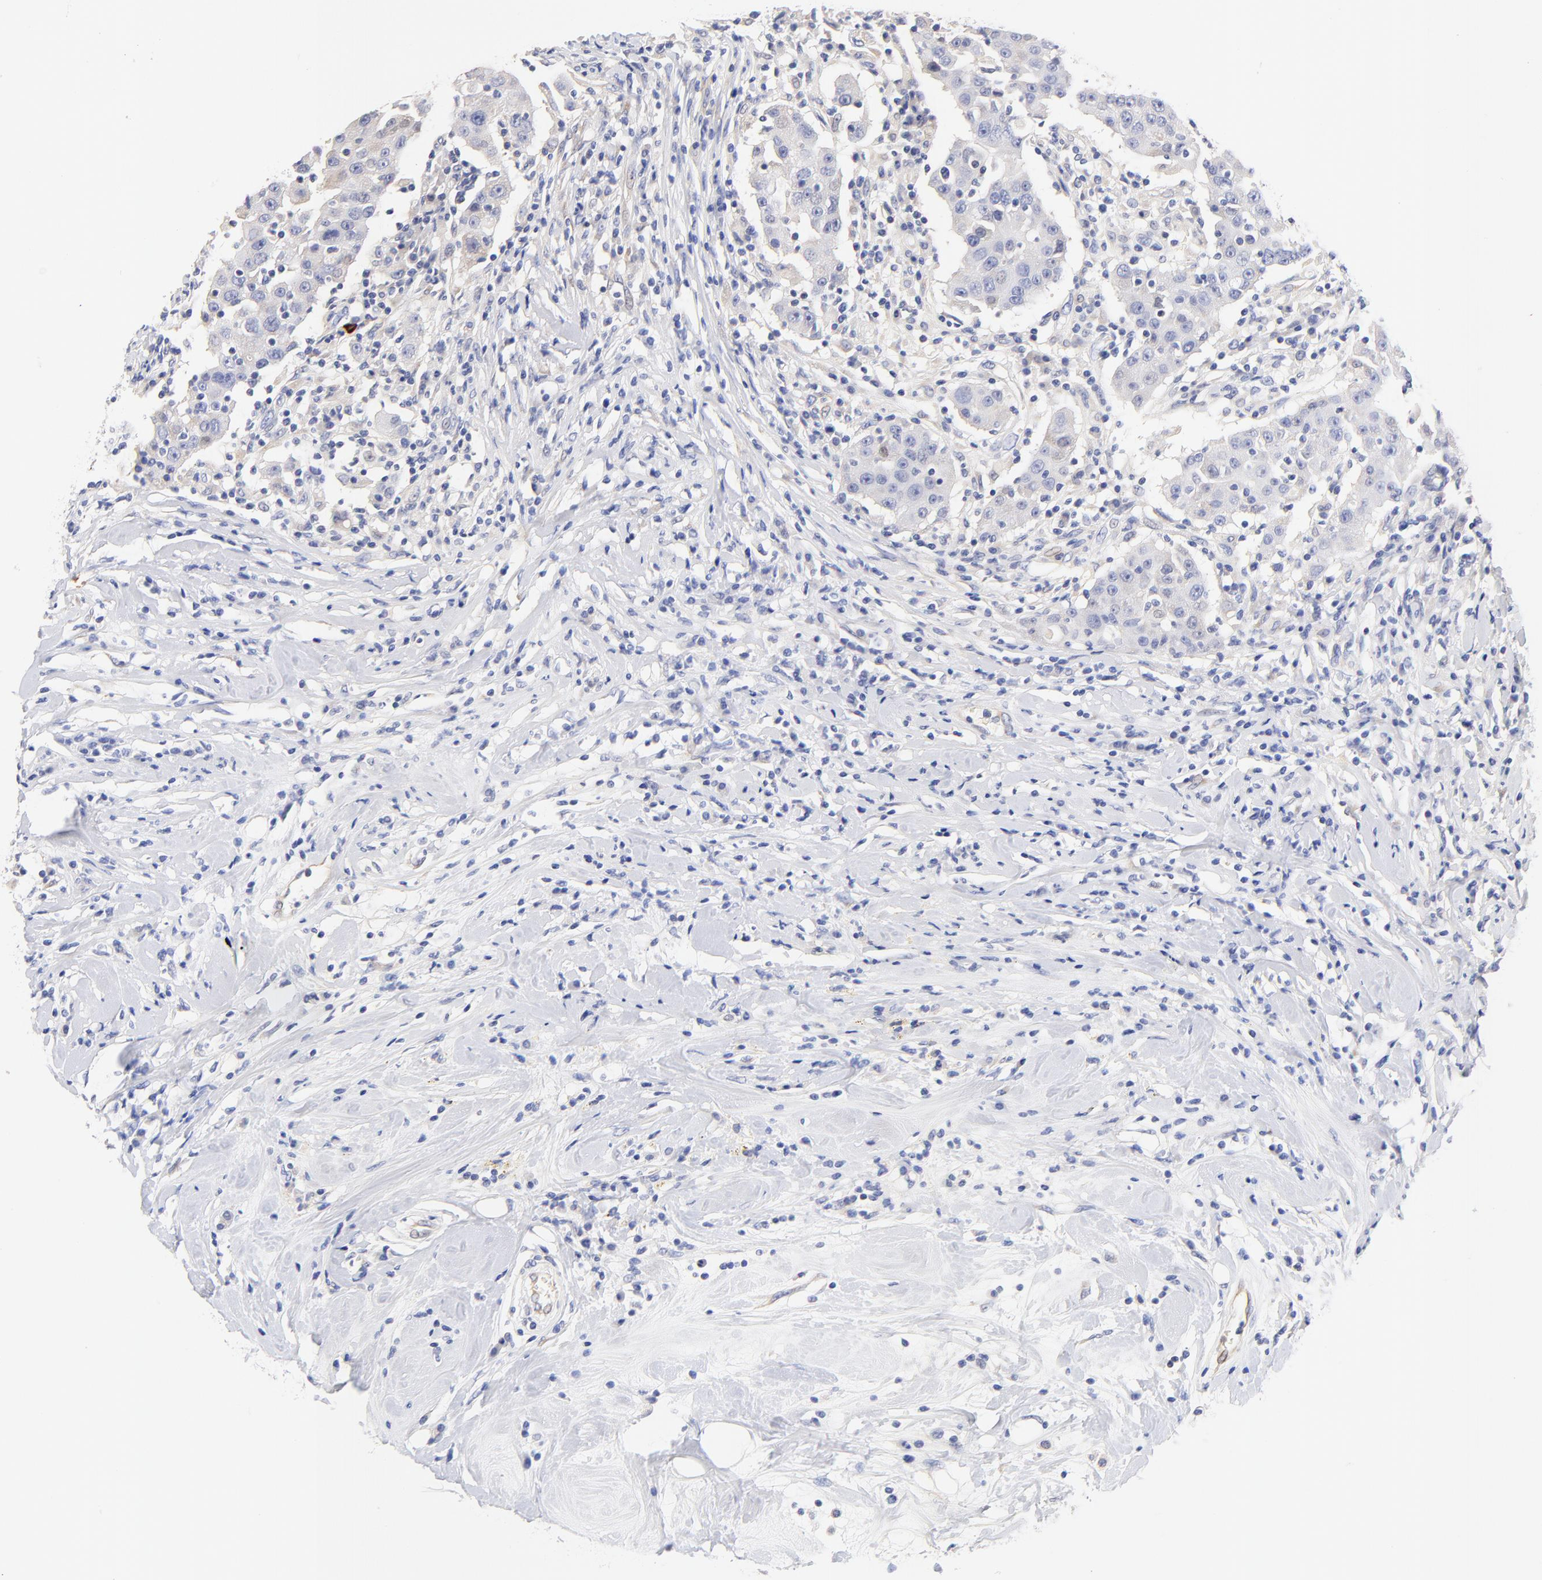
{"staining": {"intensity": "weak", "quantity": "<25%", "location": "cytoplasmic/membranous"}, "tissue": "breast cancer", "cell_type": "Tumor cells", "image_type": "cancer", "snomed": [{"axis": "morphology", "description": "Duct carcinoma"}, {"axis": "topography", "description": "Breast"}], "caption": "This is a image of immunohistochemistry (IHC) staining of breast cancer, which shows no positivity in tumor cells.", "gene": "HS3ST1", "patient": {"sex": "female", "age": 27}}